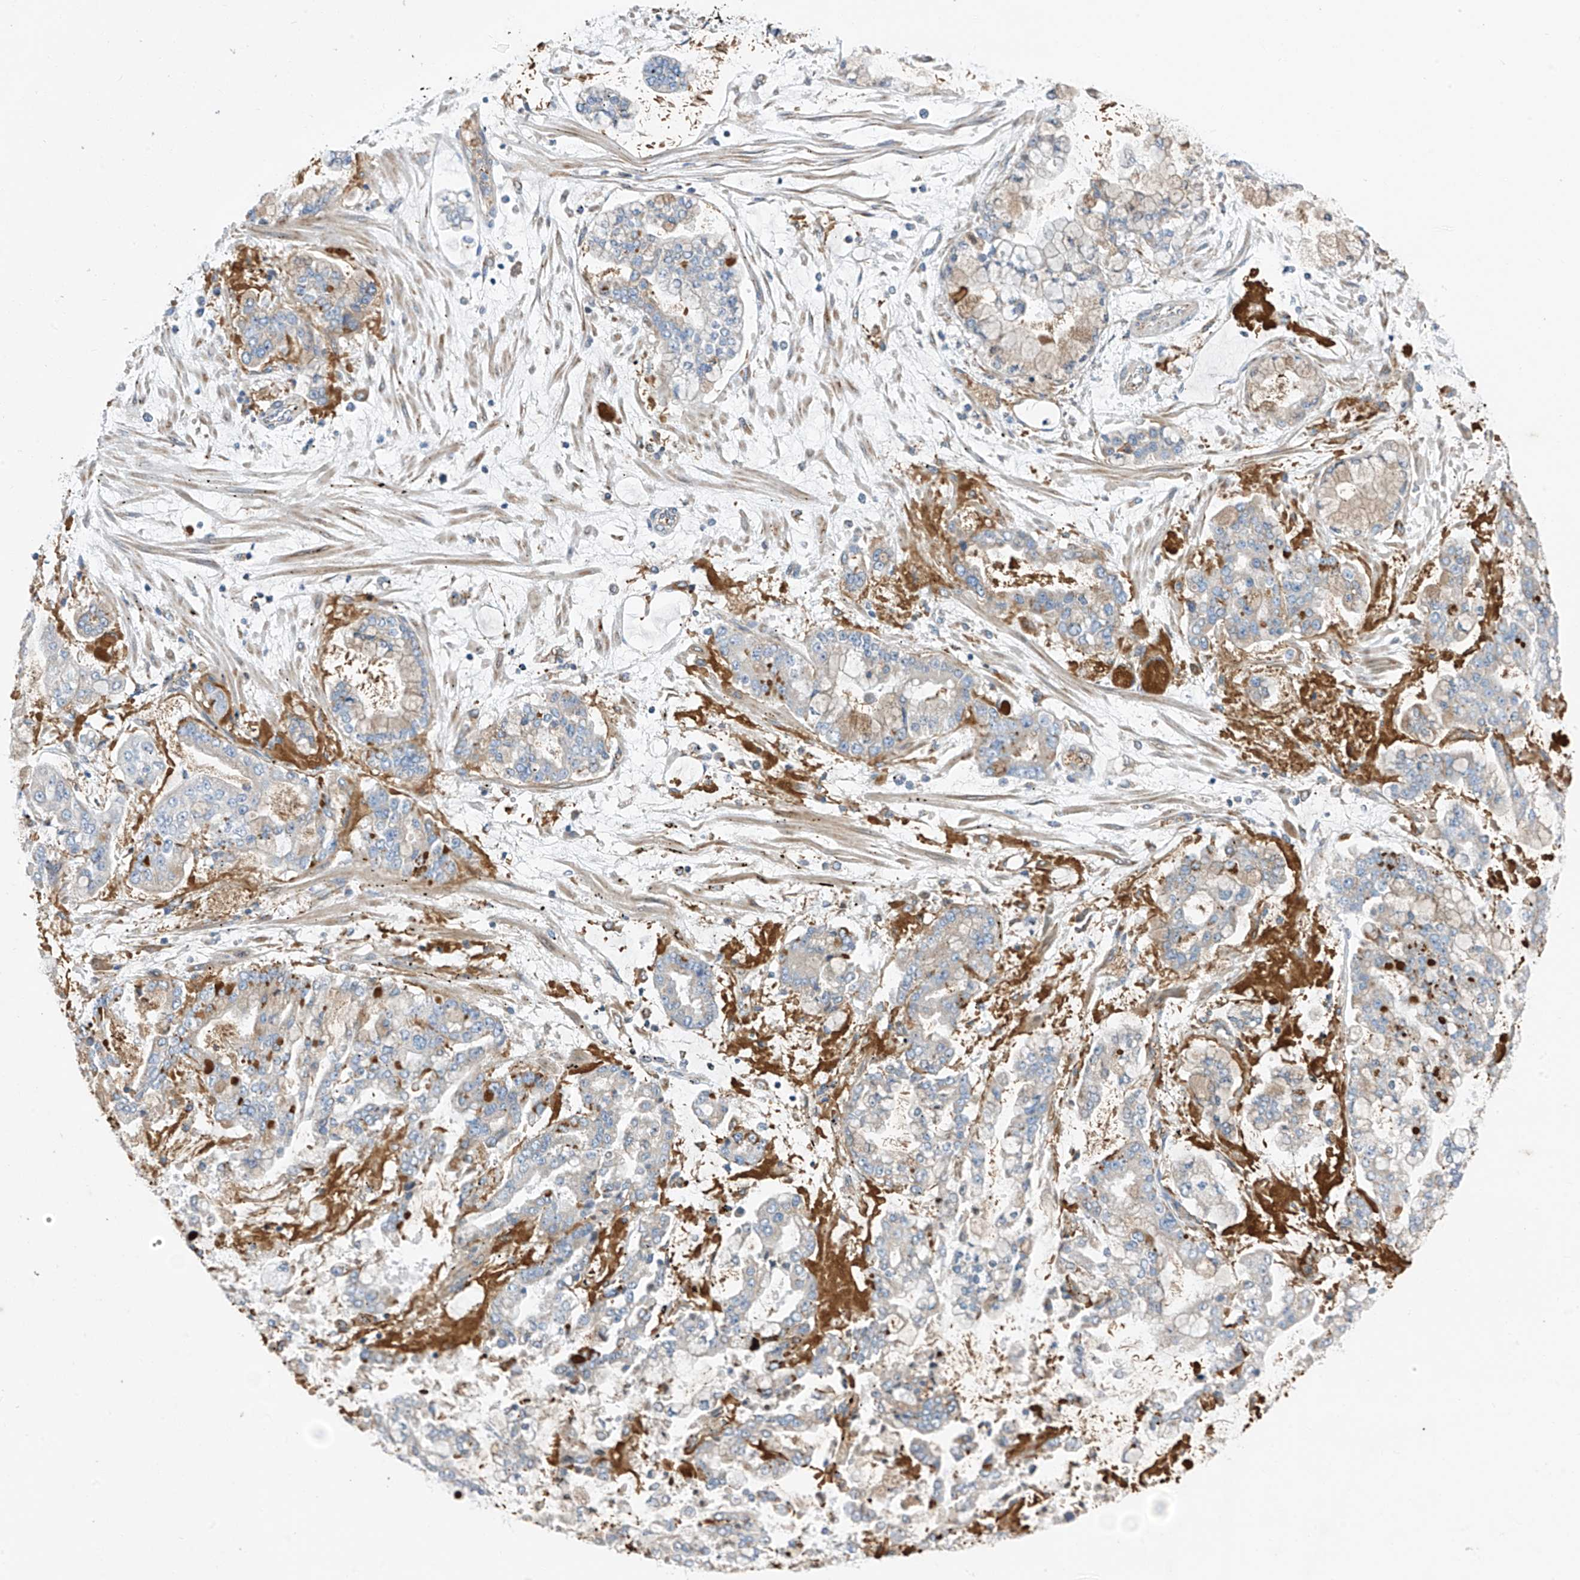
{"staining": {"intensity": "negative", "quantity": "none", "location": "none"}, "tissue": "stomach cancer", "cell_type": "Tumor cells", "image_type": "cancer", "snomed": [{"axis": "morphology", "description": "Normal tissue, NOS"}, {"axis": "morphology", "description": "Adenocarcinoma, NOS"}, {"axis": "topography", "description": "Stomach, upper"}, {"axis": "topography", "description": "Stomach"}], "caption": "Immunohistochemical staining of stomach cancer (adenocarcinoma) demonstrates no significant staining in tumor cells.", "gene": "EOMES", "patient": {"sex": "male", "age": 76}}